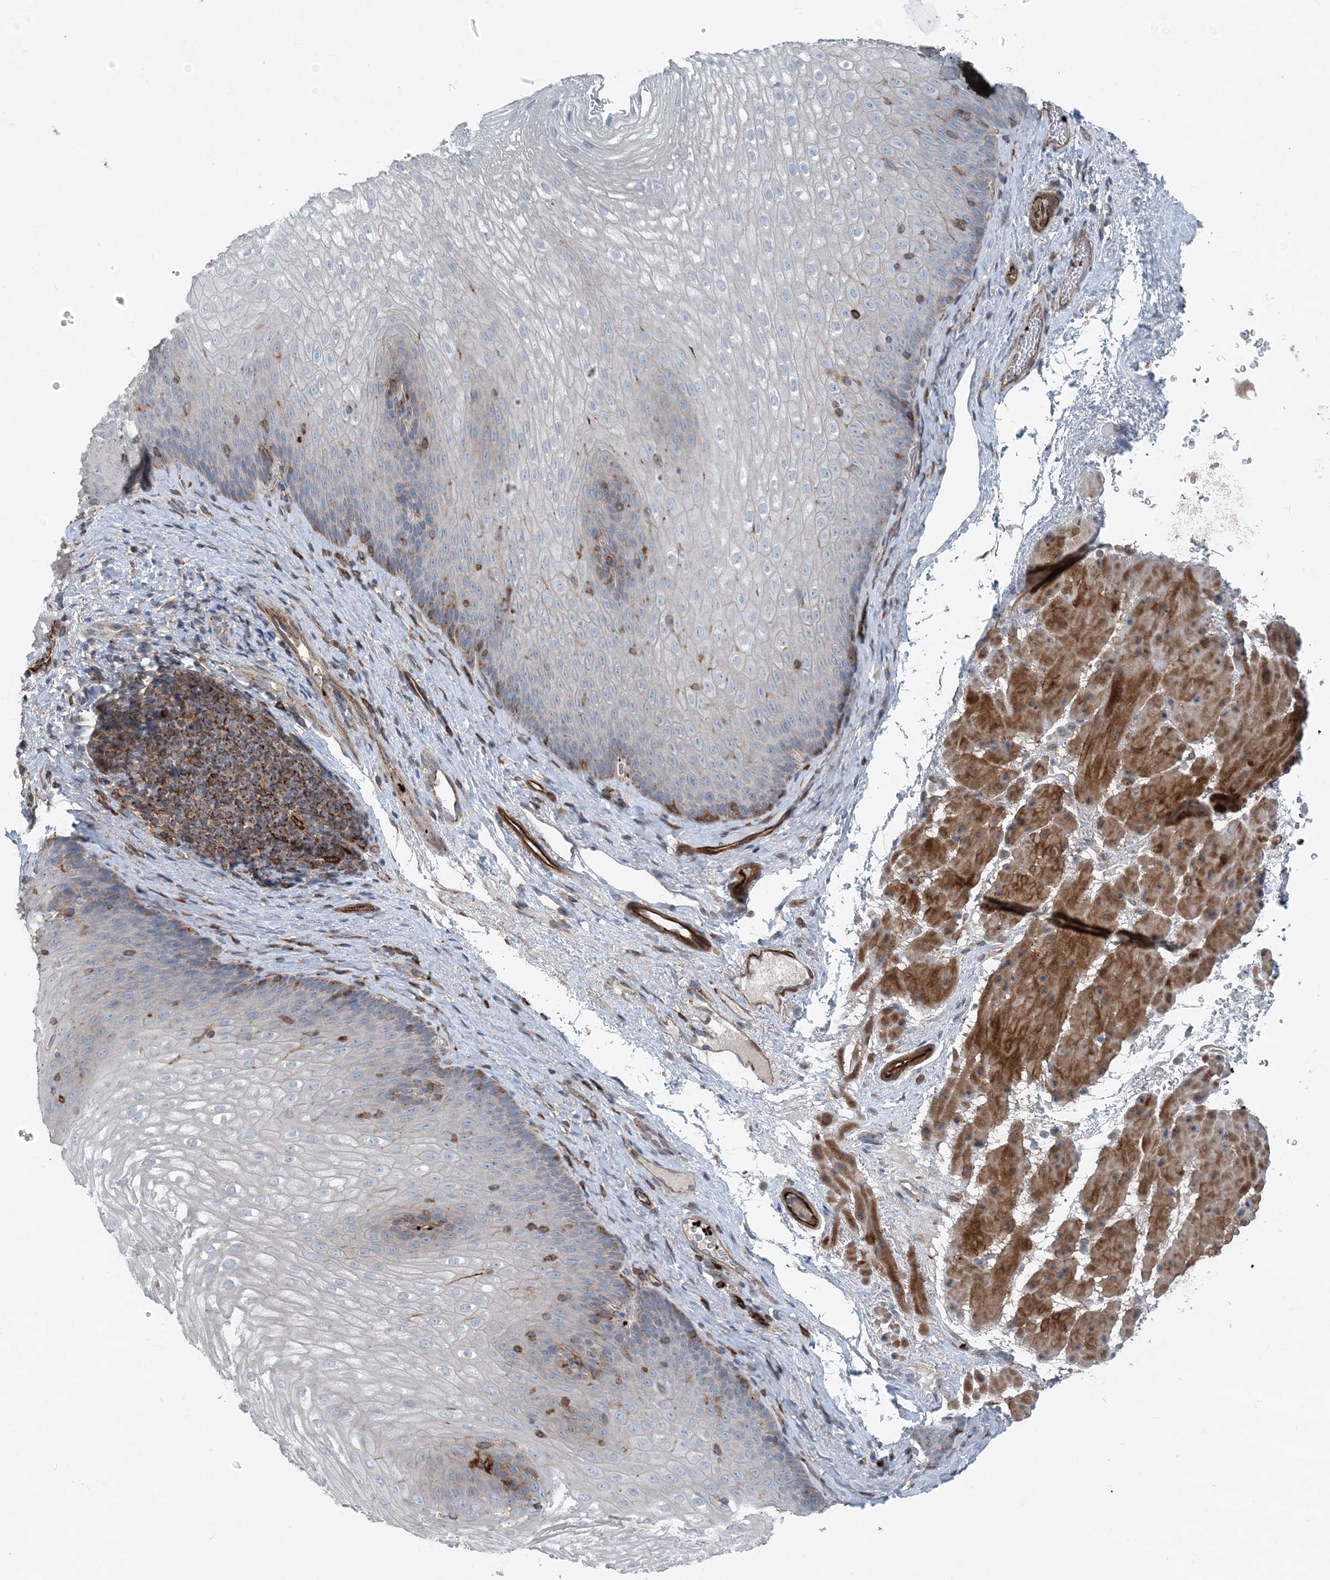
{"staining": {"intensity": "negative", "quantity": "none", "location": "none"}, "tissue": "esophagus", "cell_type": "Squamous epithelial cells", "image_type": "normal", "snomed": [{"axis": "morphology", "description": "Normal tissue, NOS"}, {"axis": "topography", "description": "Esophagus"}], "caption": "The histopathology image reveals no staining of squamous epithelial cells in benign esophagus. Nuclei are stained in blue.", "gene": "DGUOK", "patient": {"sex": "female", "age": 66}}